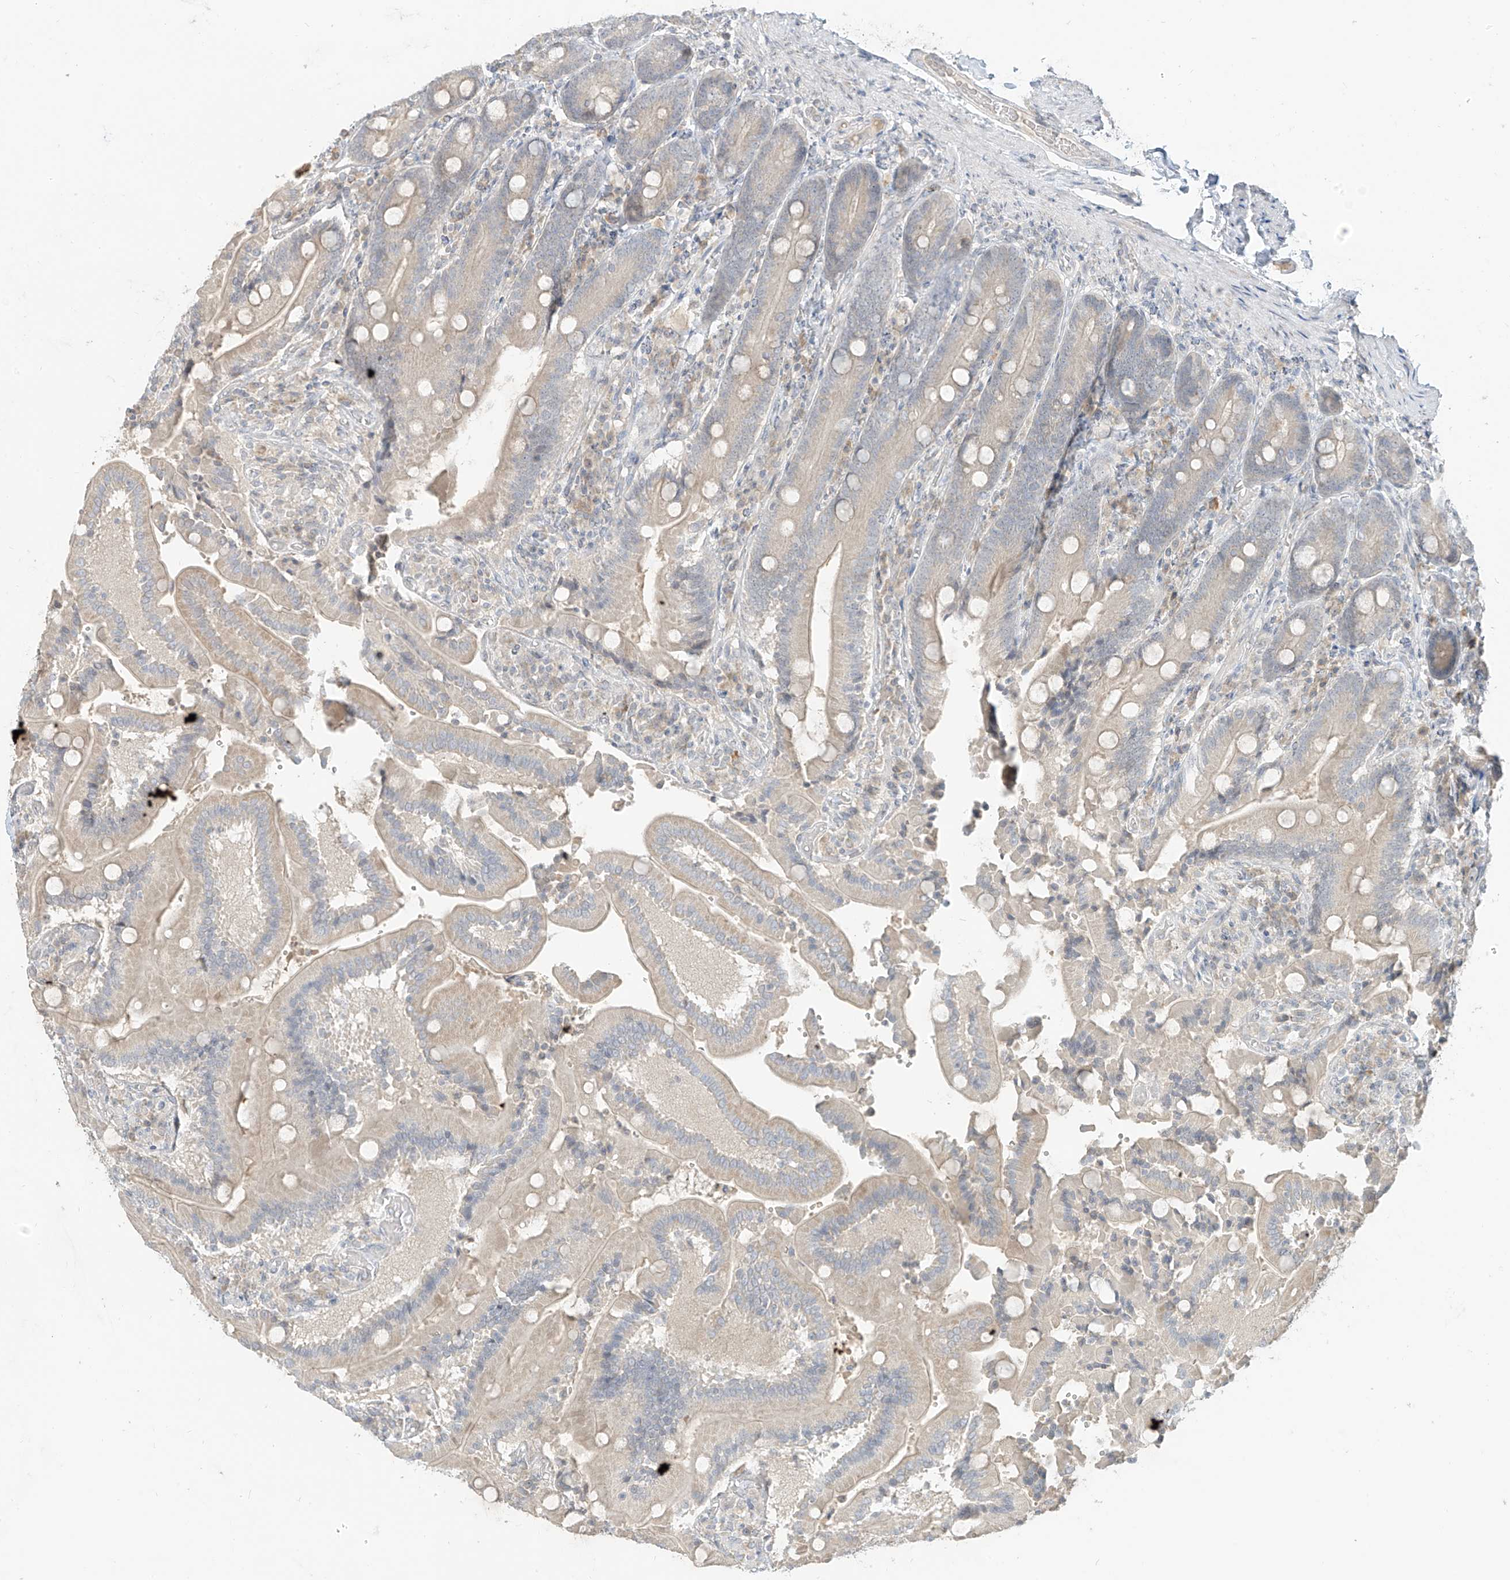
{"staining": {"intensity": "weak", "quantity": "25%-75%", "location": "cytoplasmic/membranous"}, "tissue": "duodenum", "cell_type": "Glandular cells", "image_type": "normal", "snomed": [{"axis": "morphology", "description": "Normal tissue, NOS"}, {"axis": "topography", "description": "Duodenum"}], "caption": "Immunohistochemical staining of normal duodenum shows weak cytoplasmic/membranous protein positivity in approximately 25%-75% of glandular cells.", "gene": "C2orf42", "patient": {"sex": "female", "age": 62}}